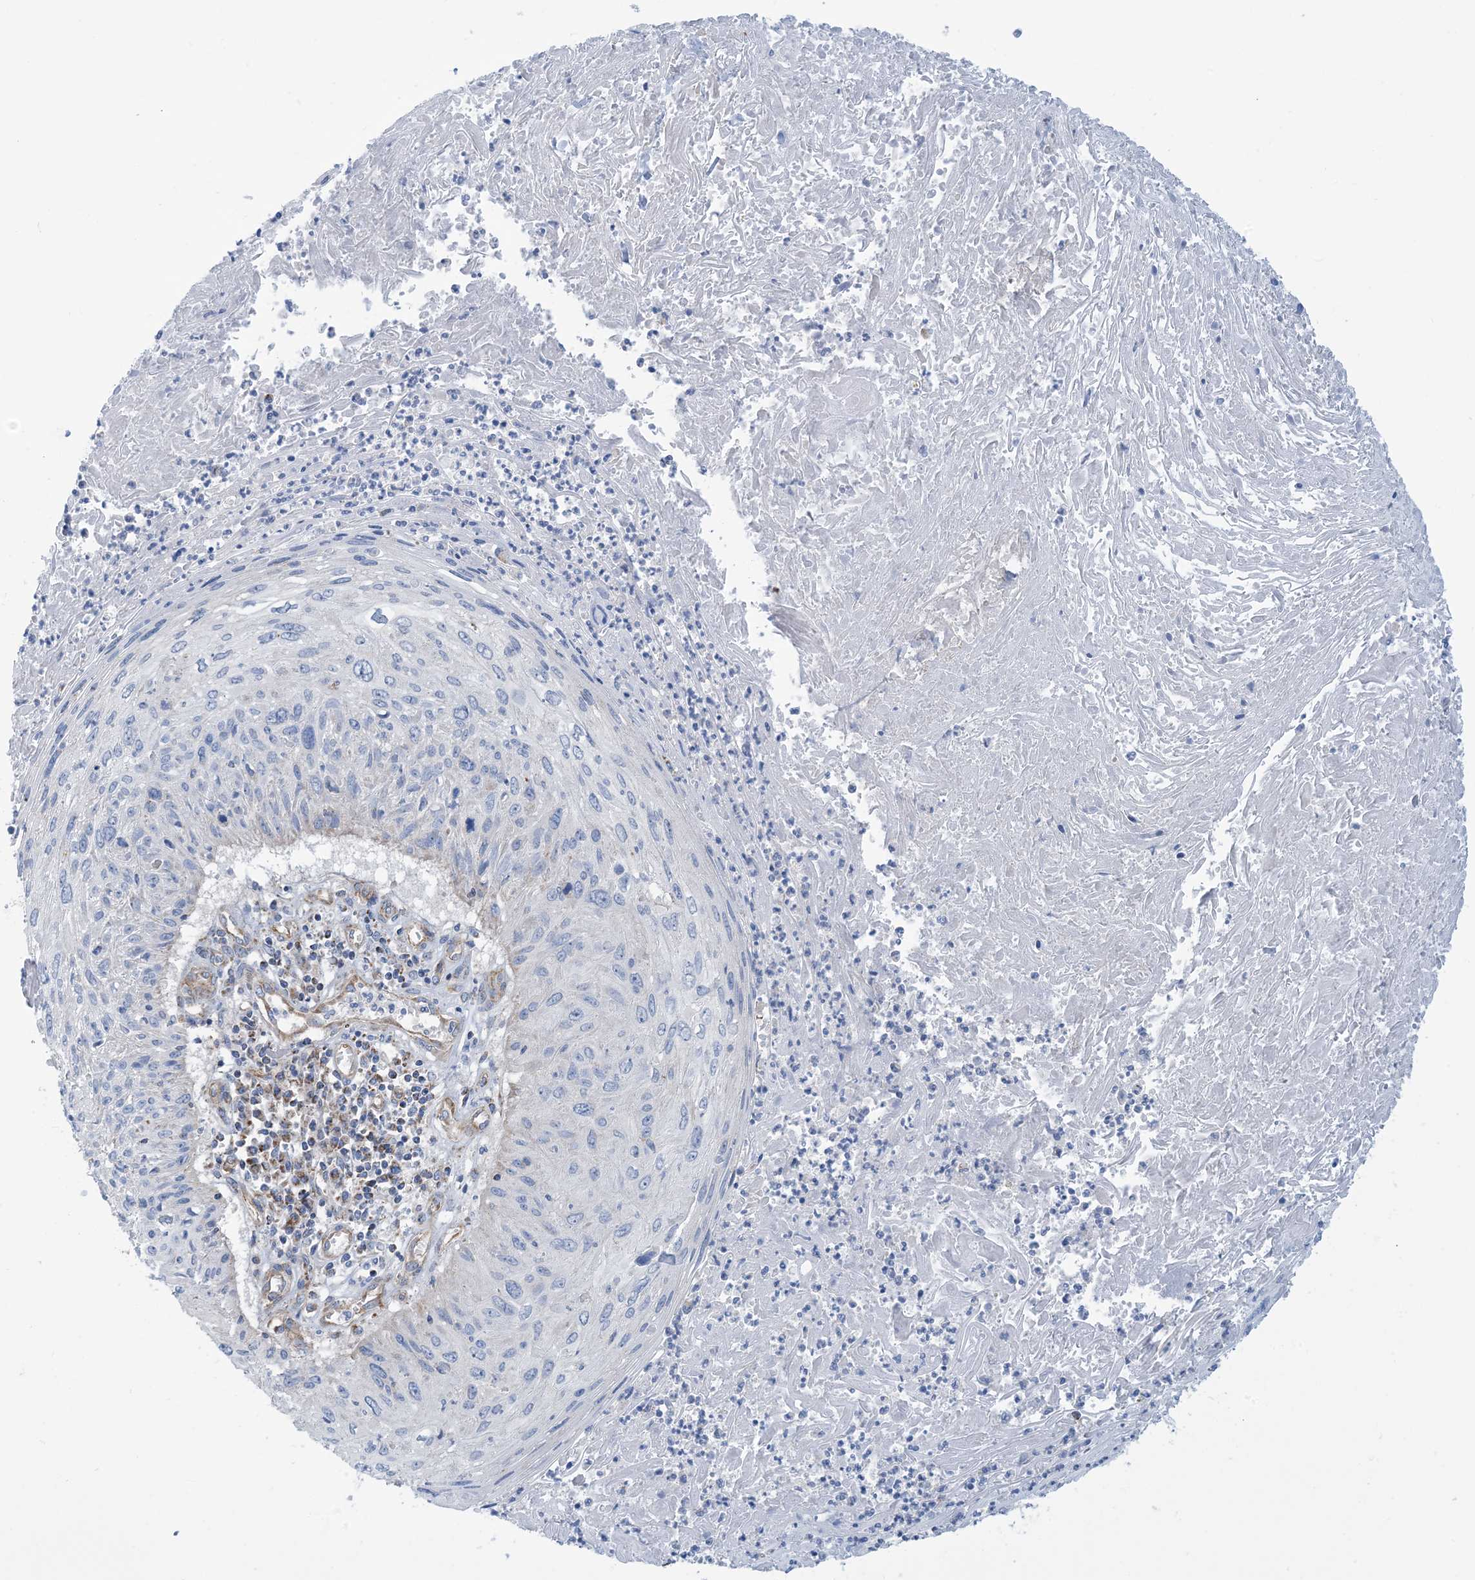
{"staining": {"intensity": "negative", "quantity": "none", "location": "none"}, "tissue": "cervical cancer", "cell_type": "Tumor cells", "image_type": "cancer", "snomed": [{"axis": "morphology", "description": "Squamous cell carcinoma, NOS"}, {"axis": "topography", "description": "Cervix"}], "caption": "Tumor cells are negative for brown protein staining in cervical cancer (squamous cell carcinoma).", "gene": "PHOSPHO2", "patient": {"sex": "female", "age": 51}}